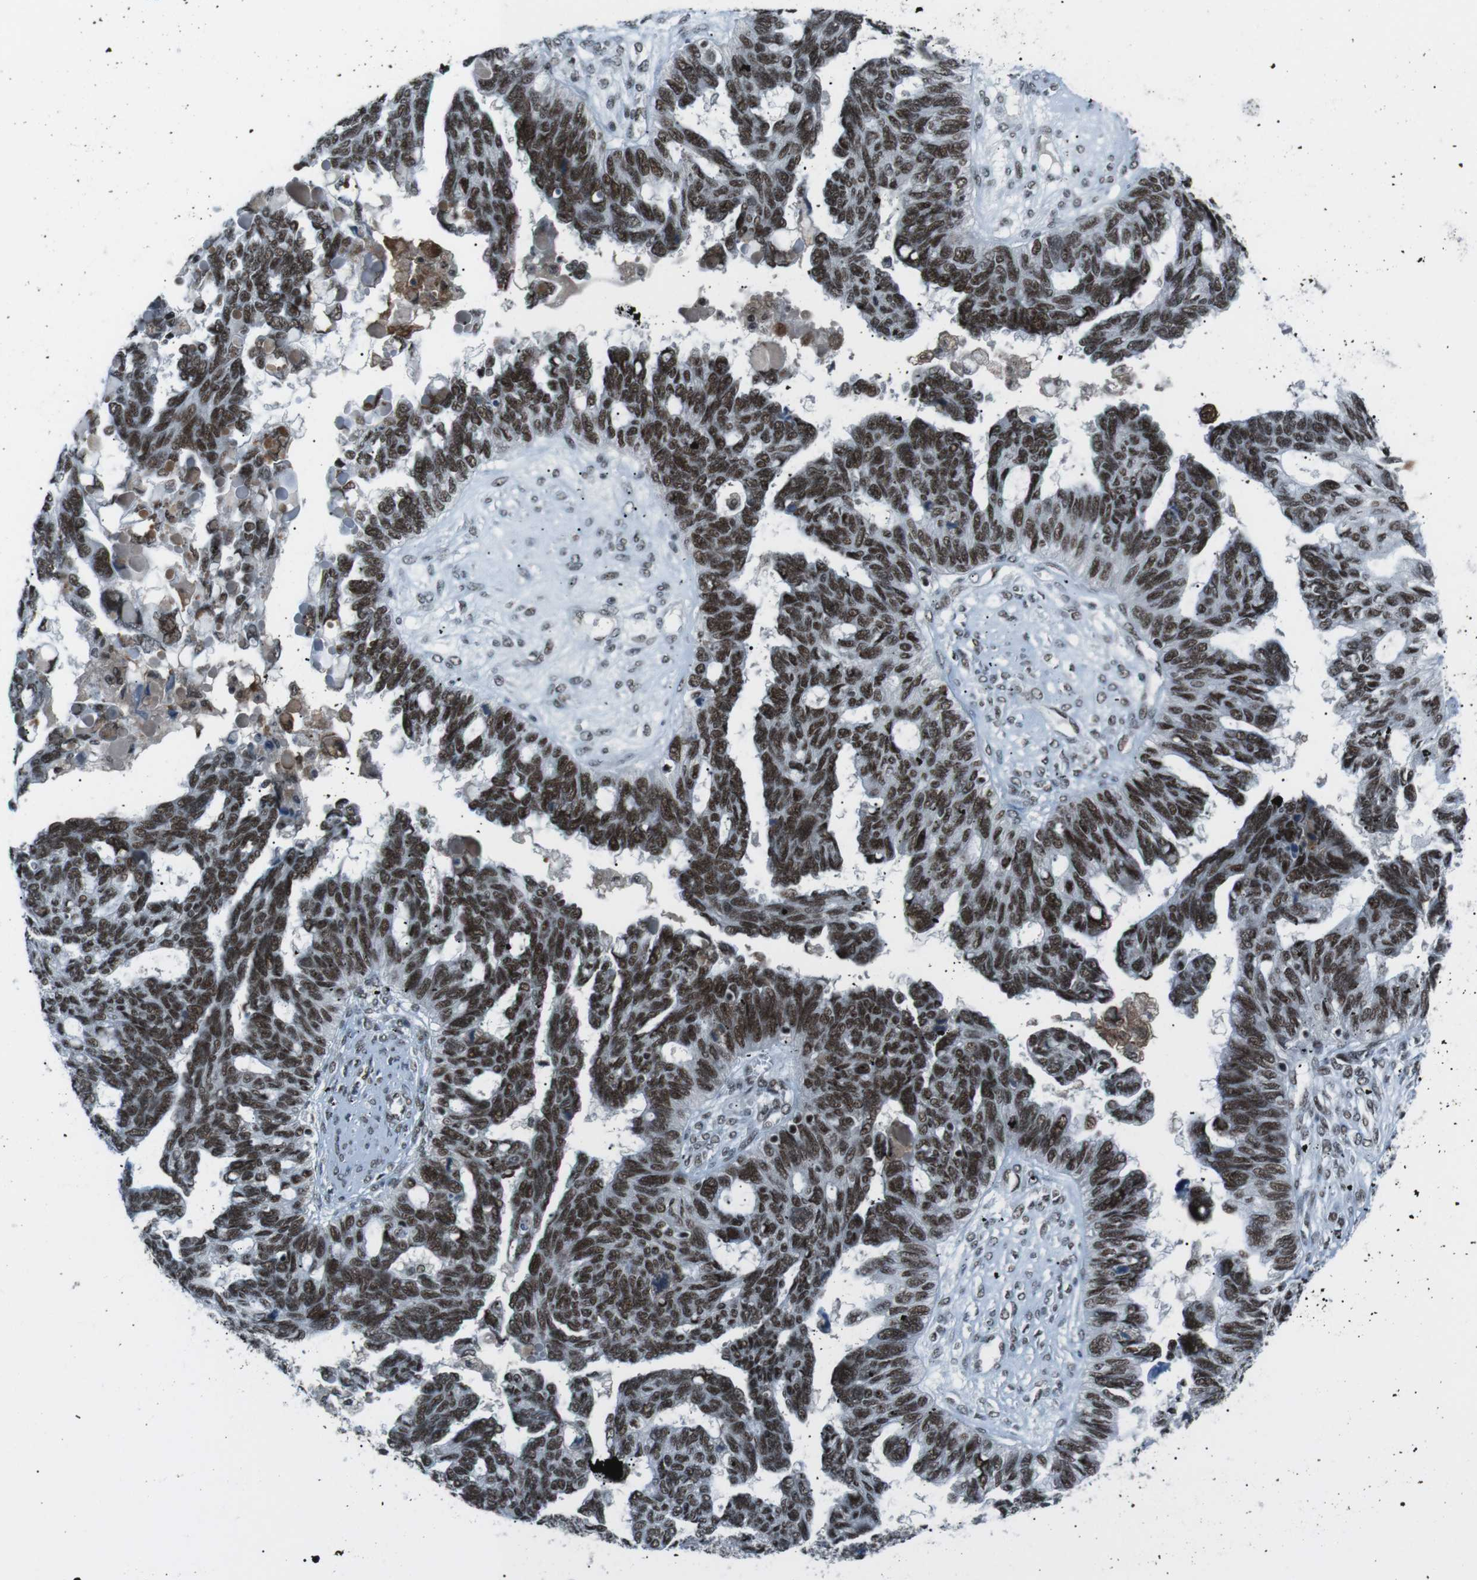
{"staining": {"intensity": "strong", "quantity": ">75%", "location": "nuclear"}, "tissue": "ovarian cancer", "cell_type": "Tumor cells", "image_type": "cancer", "snomed": [{"axis": "morphology", "description": "Cystadenocarcinoma, serous, NOS"}, {"axis": "topography", "description": "Ovary"}], "caption": "Human ovarian cancer stained with a brown dye displays strong nuclear positive expression in about >75% of tumor cells.", "gene": "TAF1", "patient": {"sex": "female", "age": 79}}